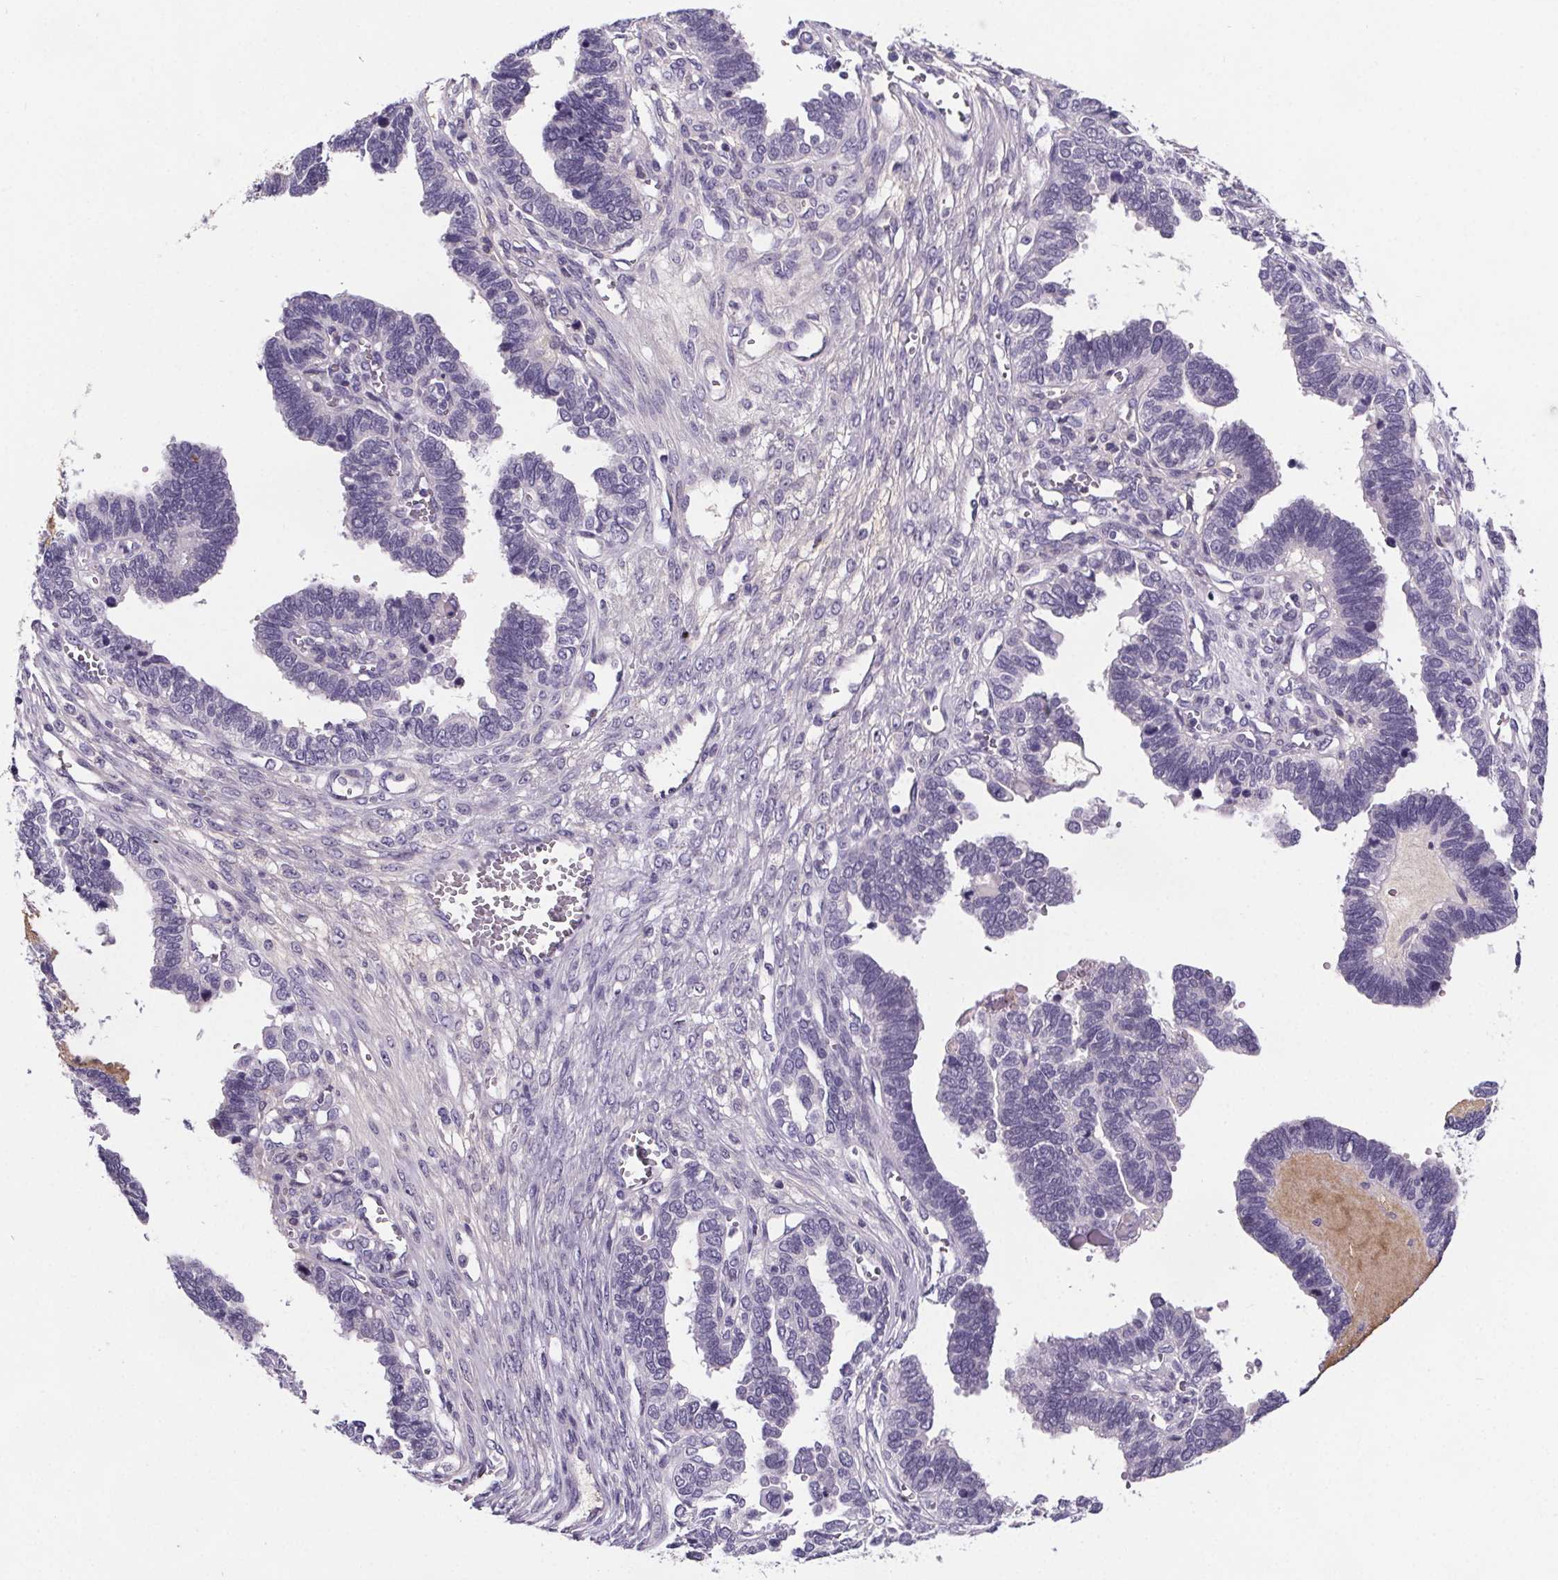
{"staining": {"intensity": "negative", "quantity": "none", "location": "none"}, "tissue": "ovarian cancer", "cell_type": "Tumor cells", "image_type": "cancer", "snomed": [{"axis": "morphology", "description": "Cystadenocarcinoma, serous, NOS"}, {"axis": "topography", "description": "Ovary"}], "caption": "Photomicrograph shows no protein expression in tumor cells of serous cystadenocarcinoma (ovarian) tissue.", "gene": "CUBN", "patient": {"sex": "female", "age": 51}}